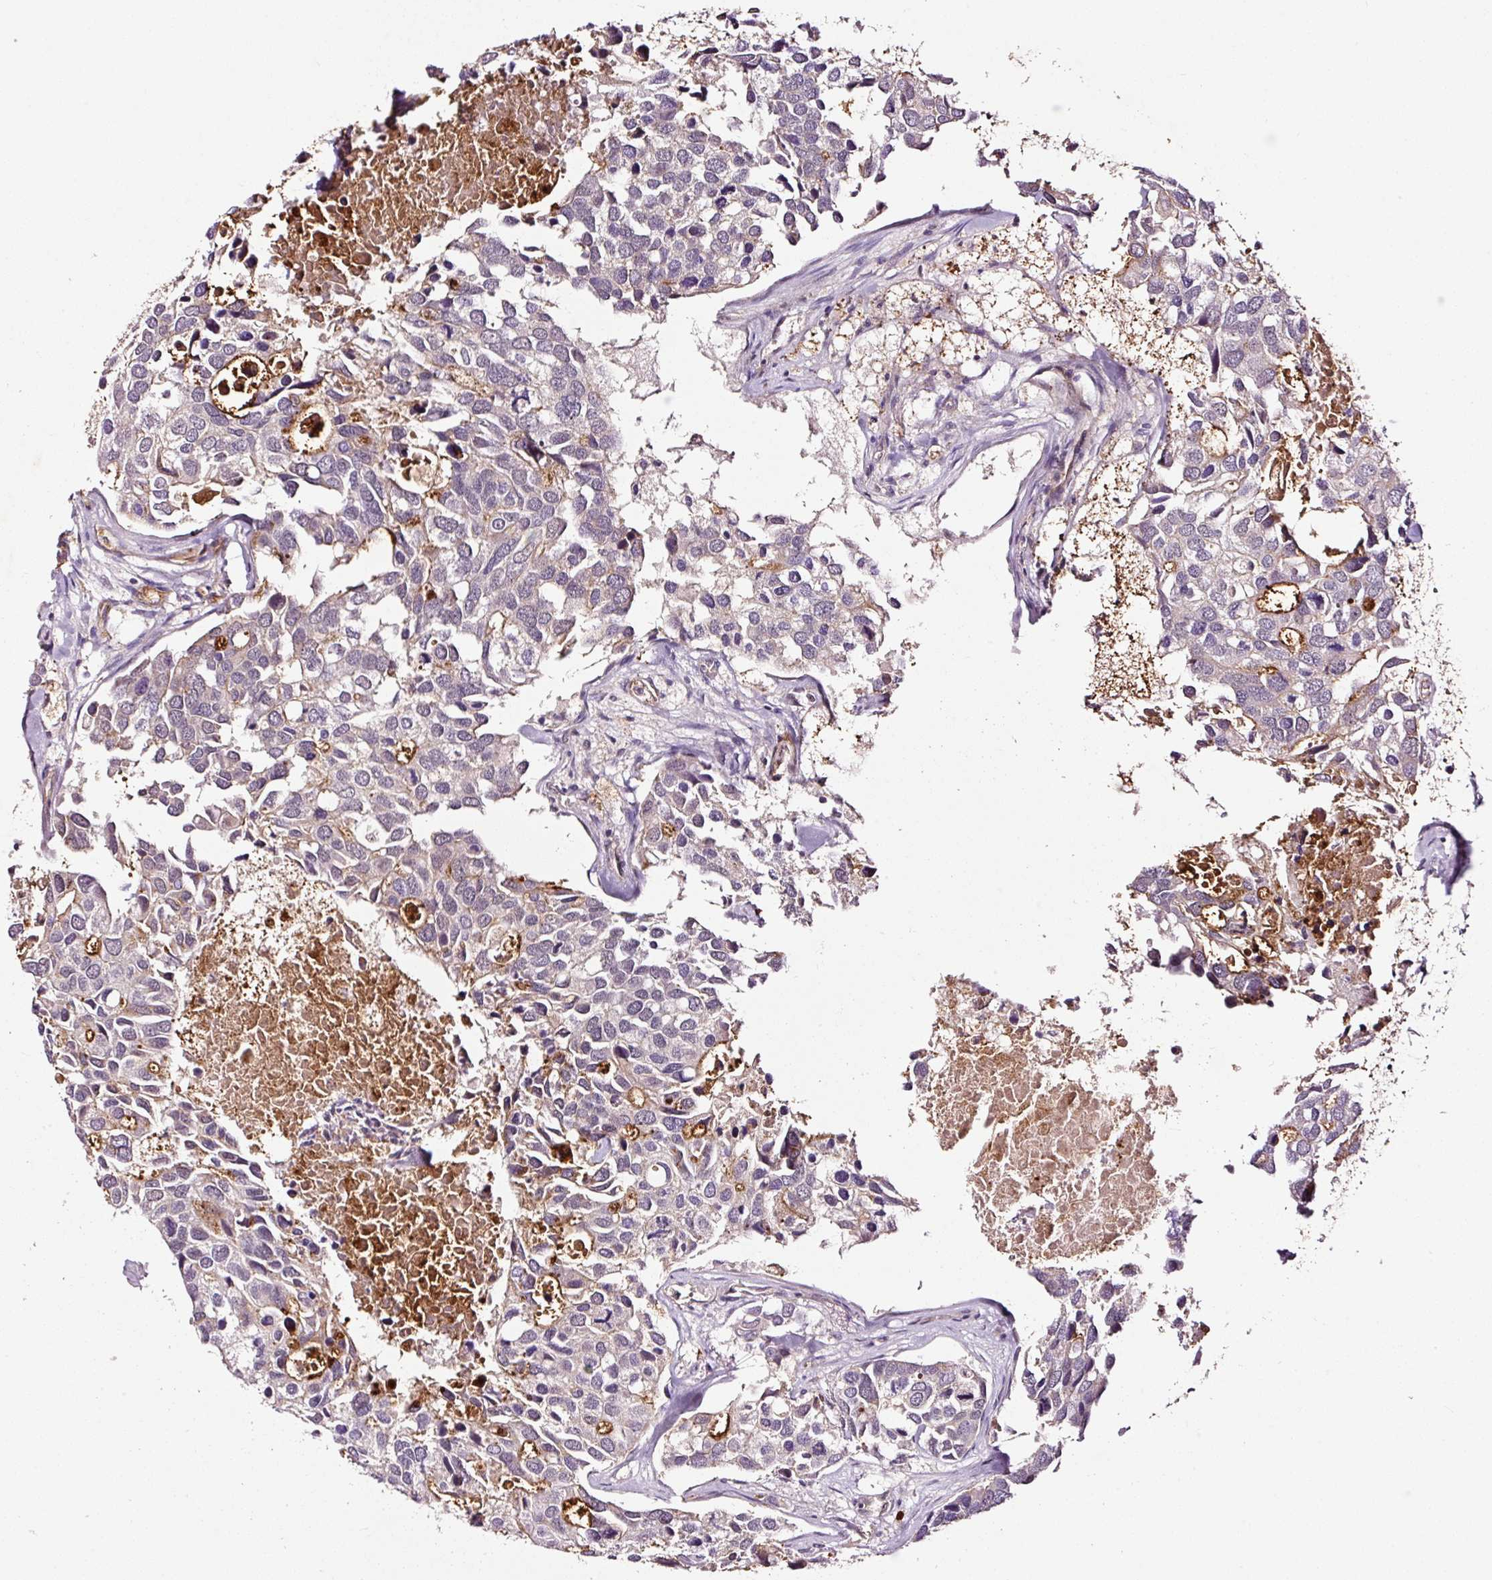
{"staining": {"intensity": "negative", "quantity": "none", "location": "none"}, "tissue": "breast cancer", "cell_type": "Tumor cells", "image_type": "cancer", "snomed": [{"axis": "morphology", "description": "Duct carcinoma"}, {"axis": "topography", "description": "Breast"}], "caption": "Immunohistochemical staining of human breast cancer (infiltrating ductal carcinoma) shows no significant positivity in tumor cells.", "gene": "ABCB4", "patient": {"sex": "female", "age": 83}}